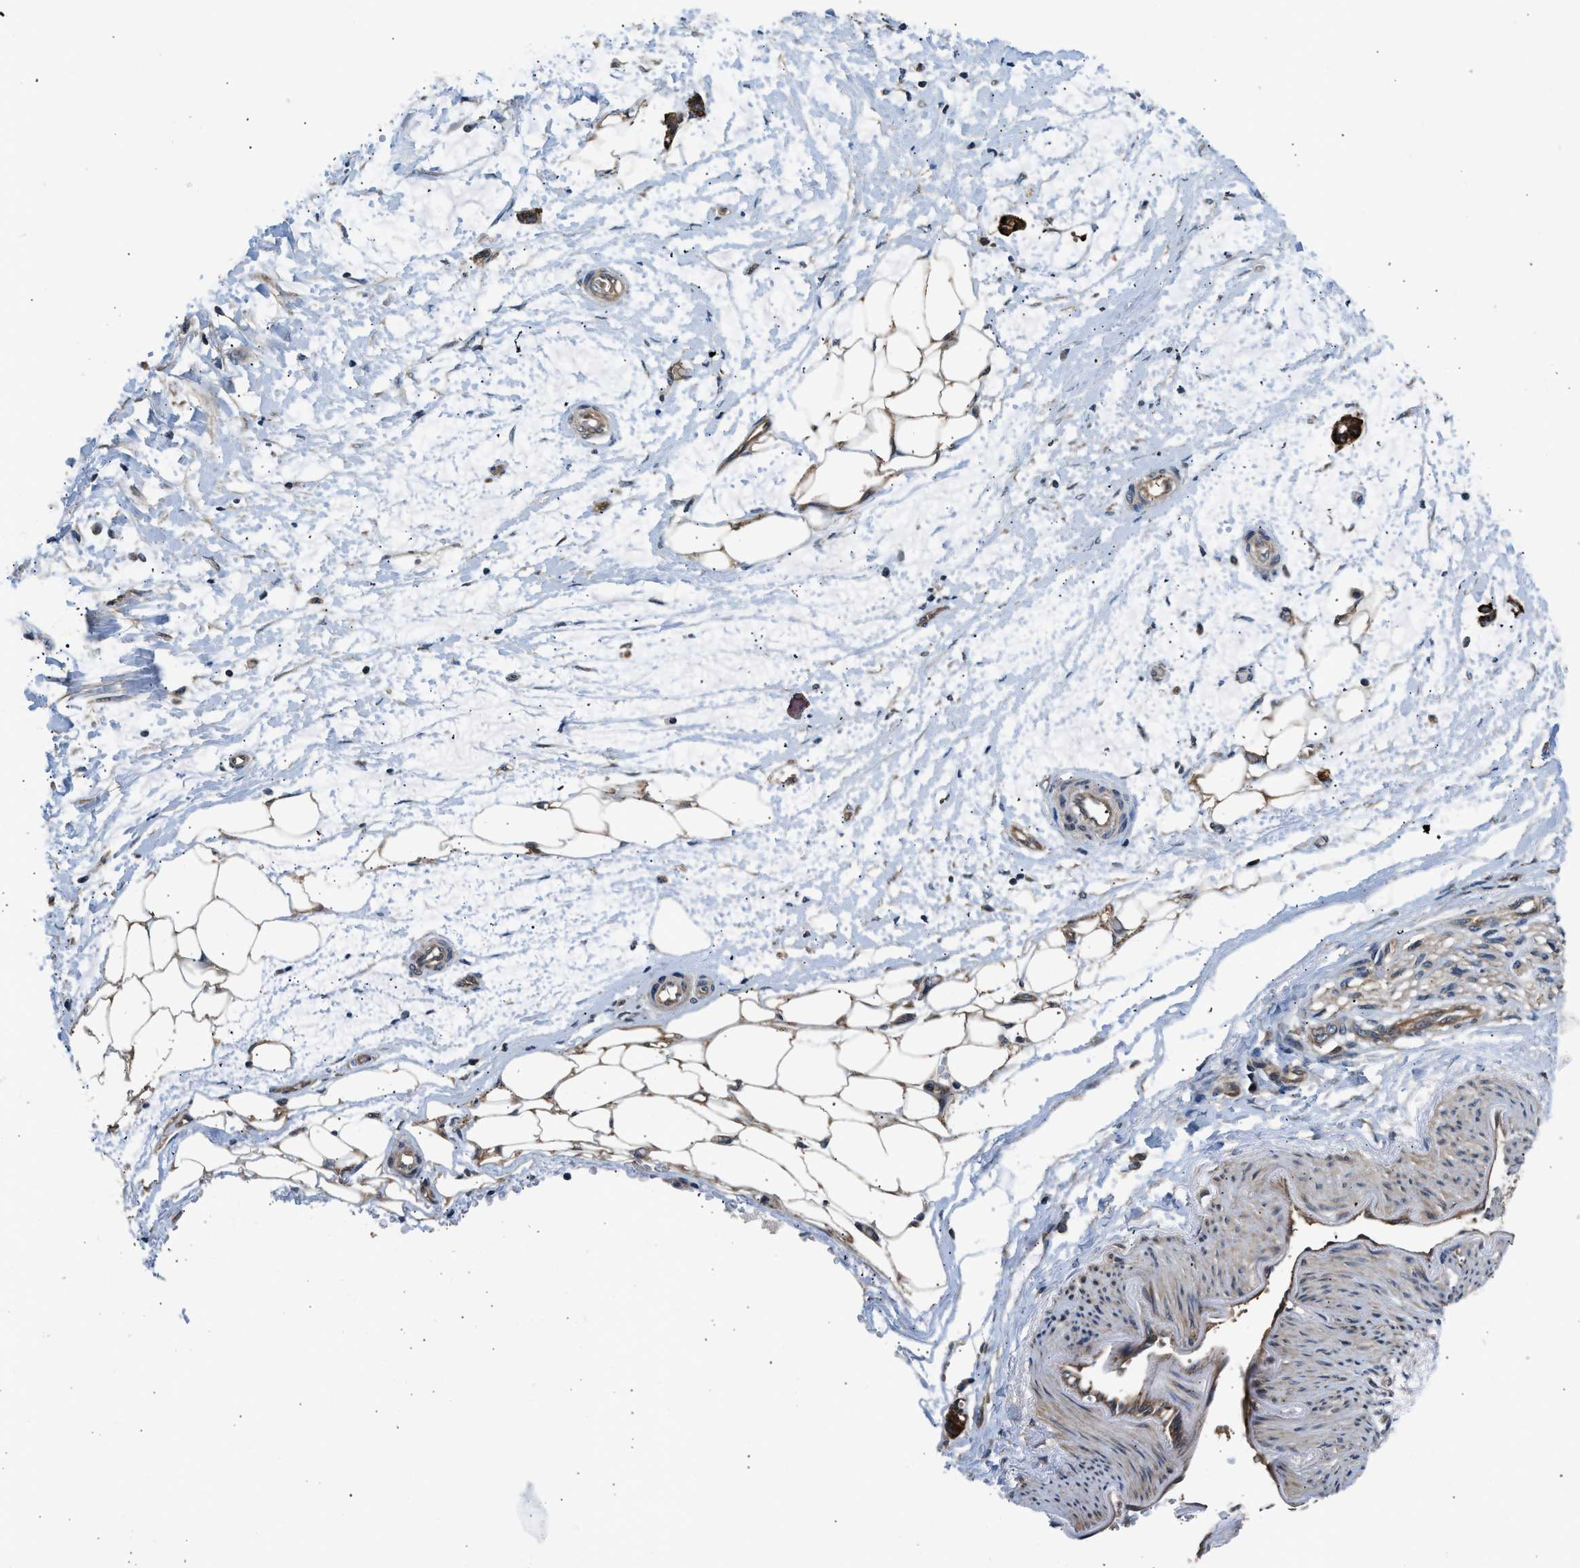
{"staining": {"intensity": "moderate", "quantity": "25%-75%", "location": "cytoplasmic/membranous"}, "tissue": "adipose tissue", "cell_type": "Adipocytes", "image_type": "normal", "snomed": [{"axis": "morphology", "description": "Normal tissue, NOS"}, {"axis": "morphology", "description": "Adenocarcinoma, NOS"}, {"axis": "topography", "description": "Colon"}, {"axis": "topography", "description": "Peripheral nerve tissue"}], "caption": "The histopathology image reveals immunohistochemical staining of benign adipose tissue. There is moderate cytoplasmic/membranous expression is present in approximately 25%-75% of adipocytes. (brown staining indicates protein expression, while blue staining denotes nuclei).", "gene": "IL3RA", "patient": {"sex": "male", "age": 14}}